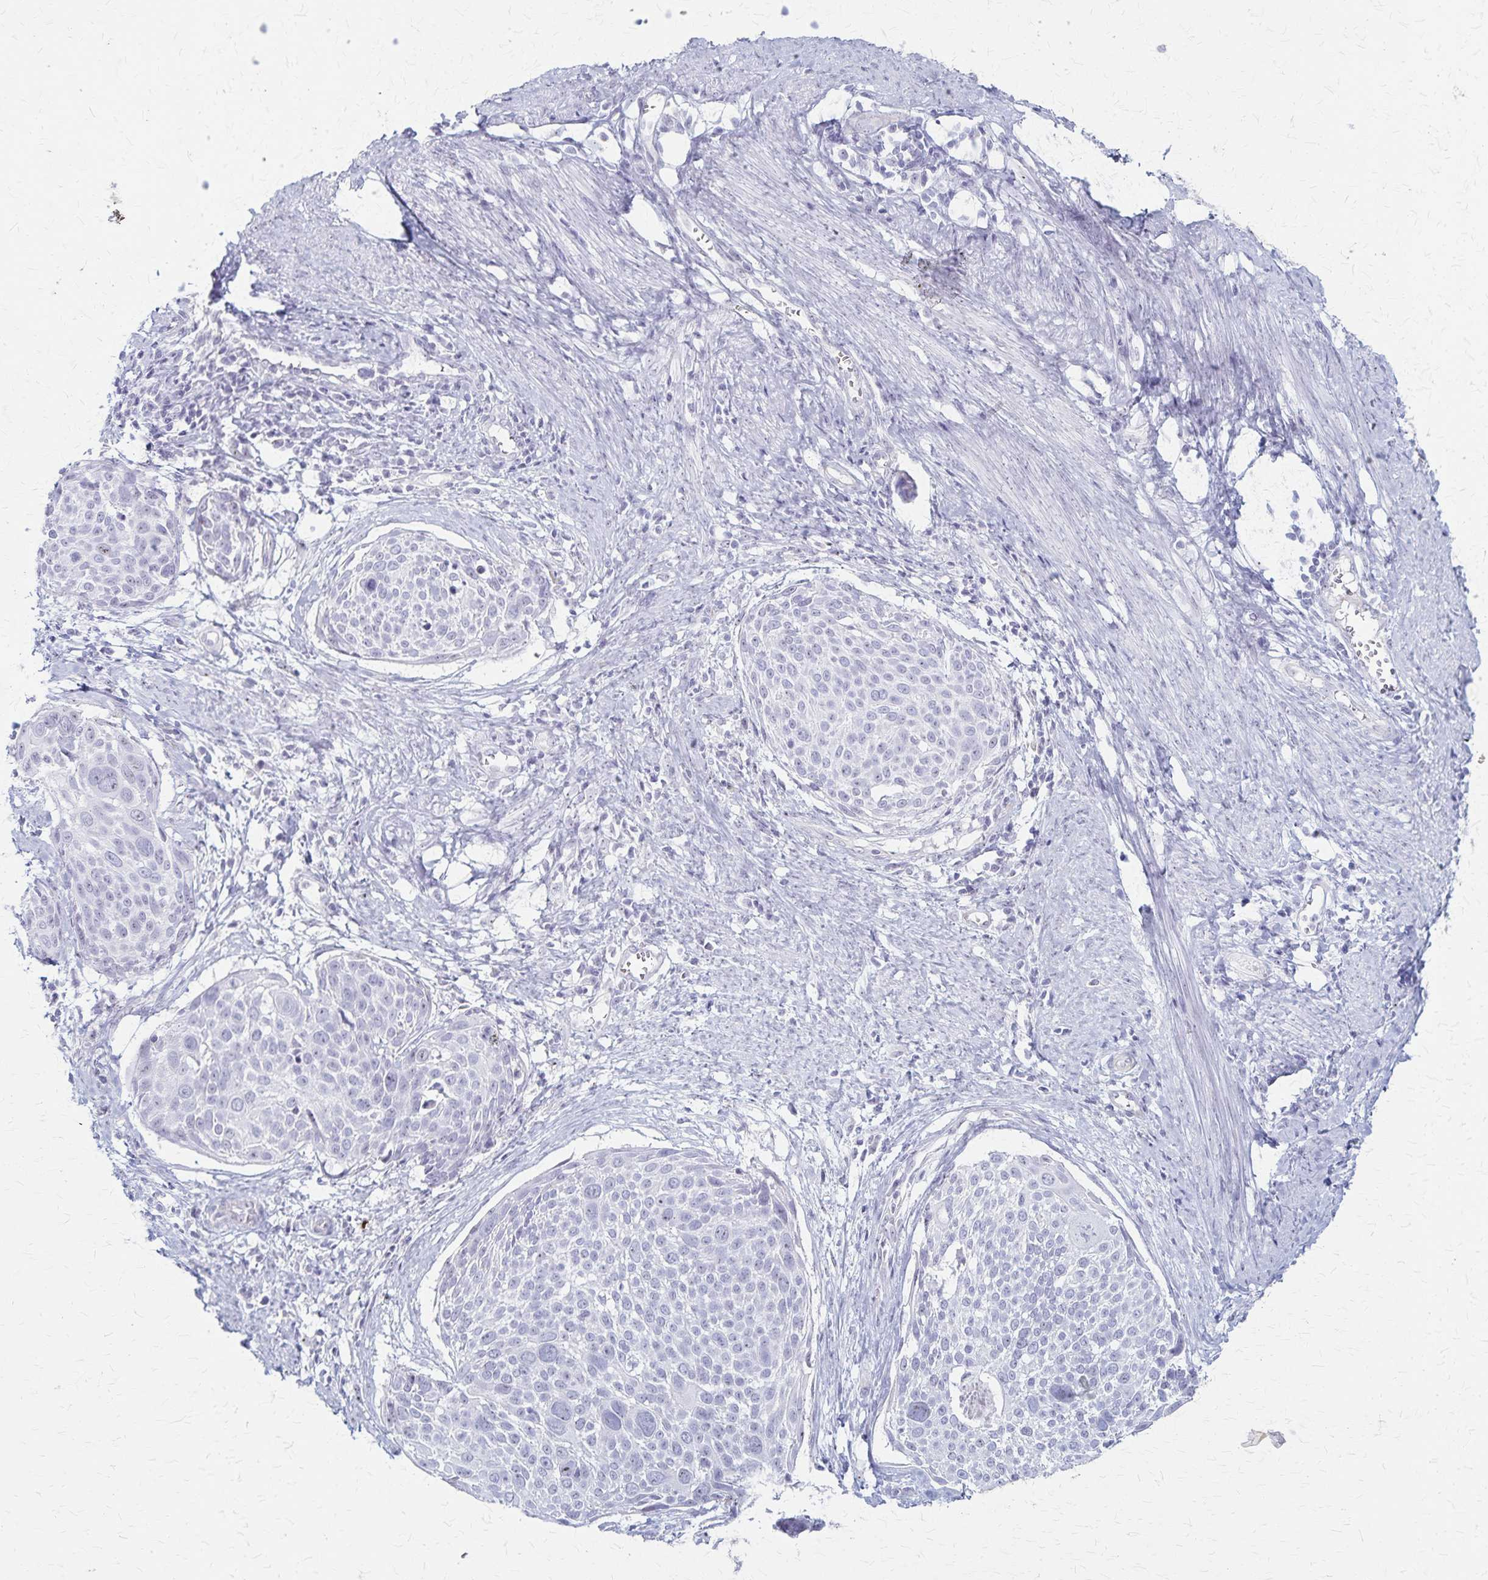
{"staining": {"intensity": "negative", "quantity": "none", "location": "none"}, "tissue": "cervical cancer", "cell_type": "Tumor cells", "image_type": "cancer", "snomed": [{"axis": "morphology", "description": "Squamous cell carcinoma, NOS"}, {"axis": "topography", "description": "Cervix"}], "caption": "Cervical squamous cell carcinoma was stained to show a protein in brown. There is no significant positivity in tumor cells.", "gene": "DLK2", "patient": {"sex": "female", "age": 39}}